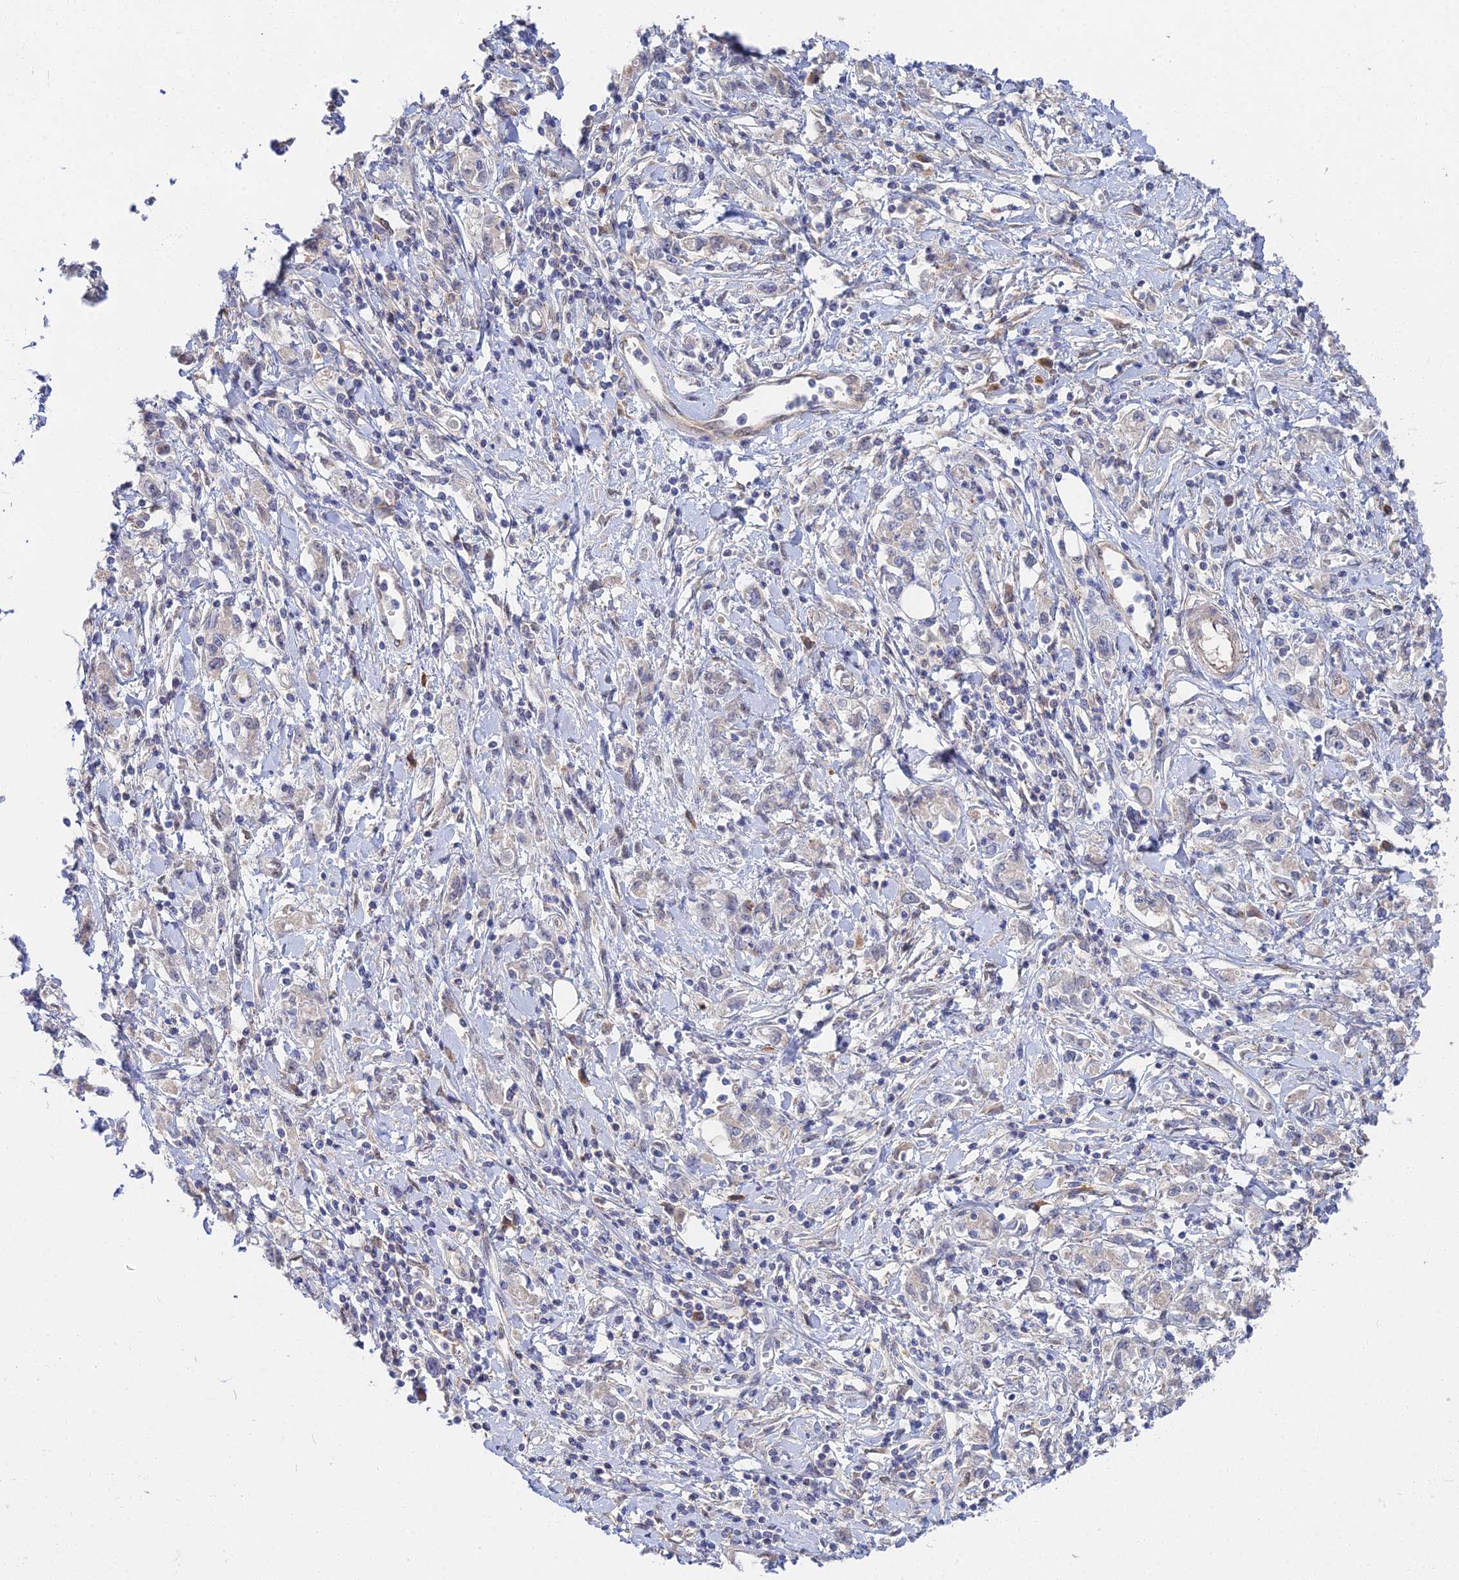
{"staining": {"intensity": "negative", "quantity": "none", "location": "none"}, "tissue": "stomach cancer", "cell_type": "Tumor cells", "image_type": "cancer", "snomed": [{"axis": "morphology", "description": "Adenocarcinoma, NOS"}, {"axis": "topography", "description": "Stomach"}], "caption": "Tumor cells show no significant protein staining in adenocarcinoma (stomach). (Immunohistochemistry, brightfield microscopy, high magnification).", "gene": "DNAH14", "patient": {"sex": "female", "age": 76}}